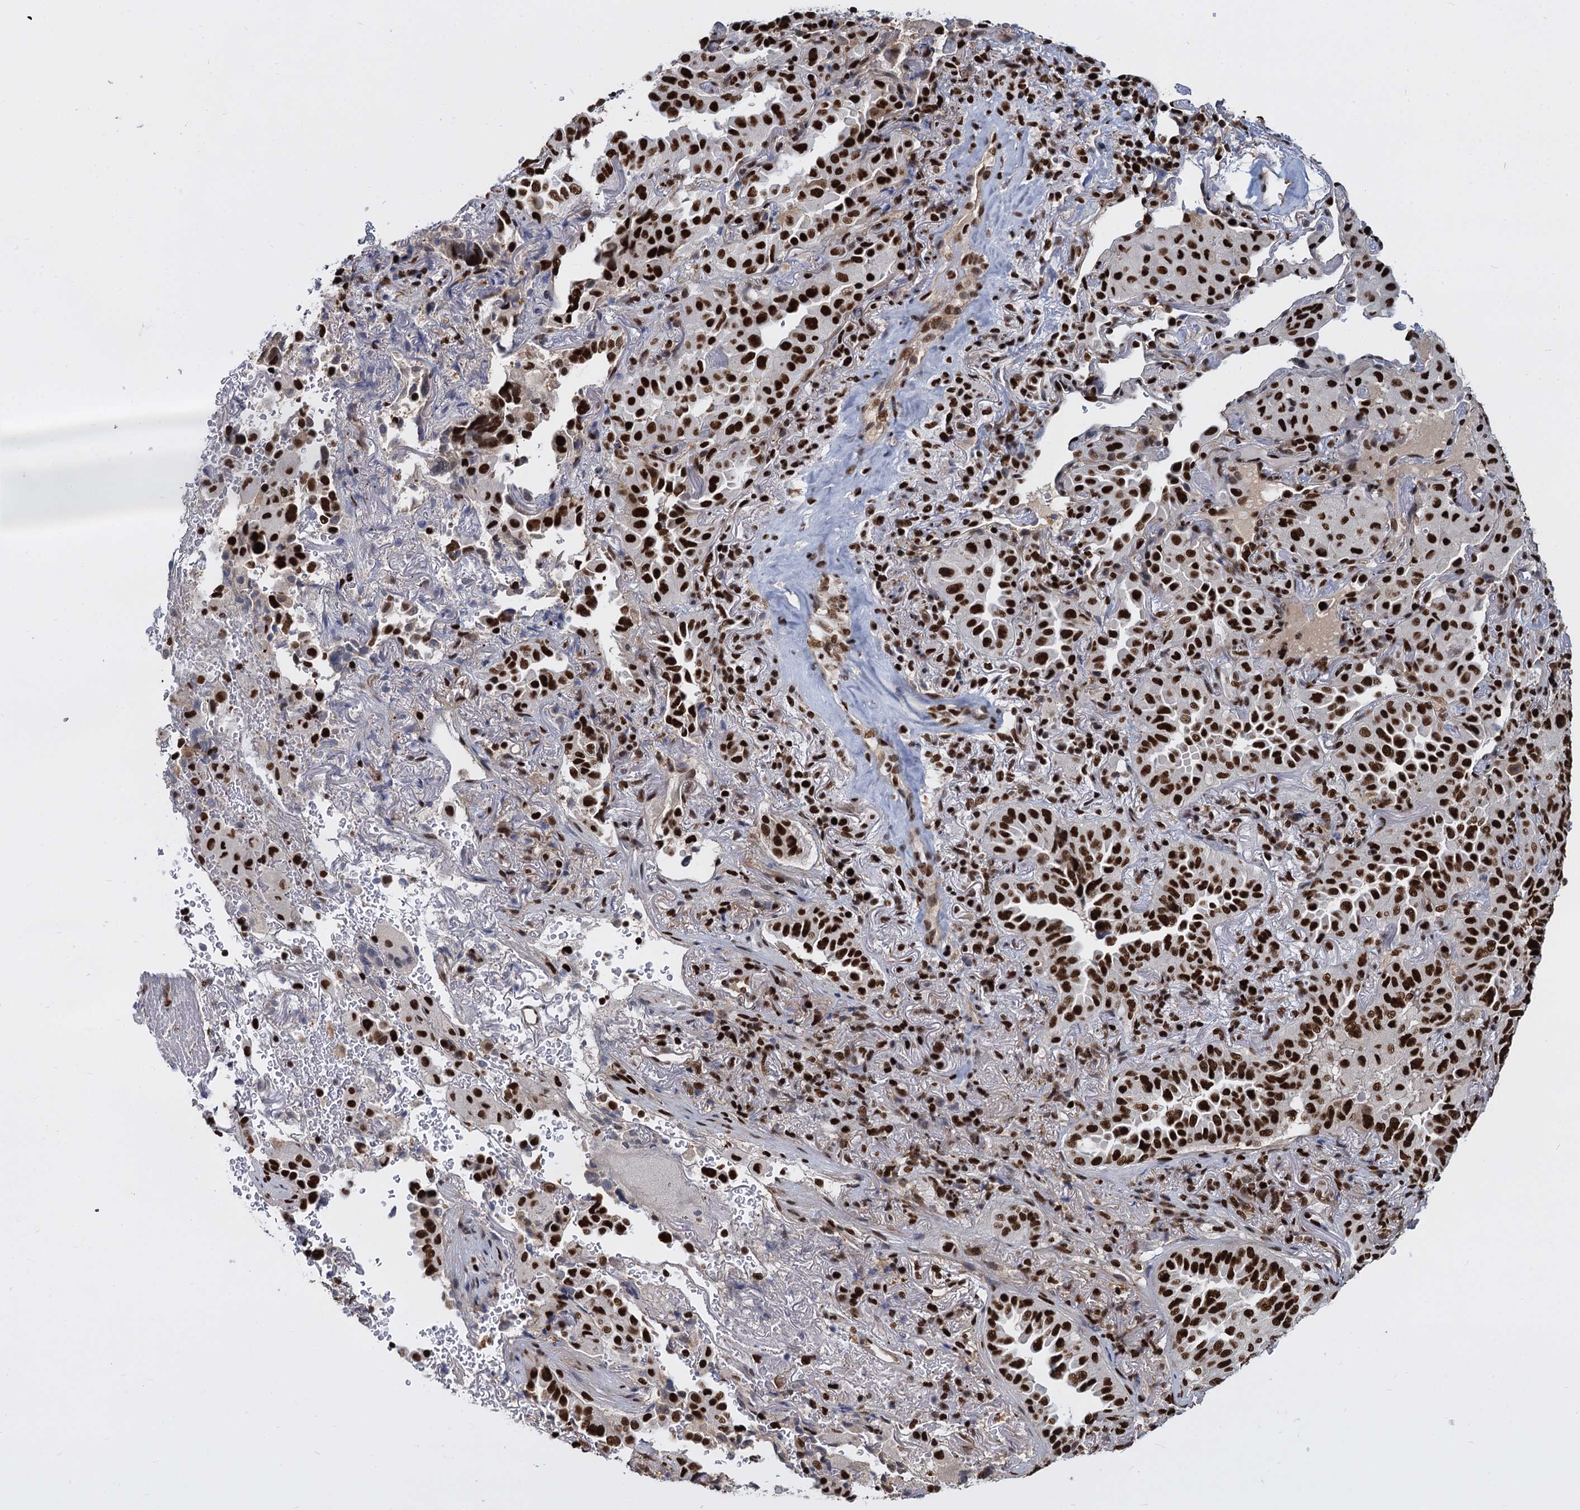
{"staining": {"intensity": "strong", "quantity": ">75%", "location": "nuclear"}, "tissue": "lung cancer", "cell_type": "Tumor cells", "image_type": "cancer", "snomed": [{"axis": "morphology", "description": "Adenocarcinoma, NOS"}, {"axis": "topography", "description": "Lung"}], "caption": "Immunohistochemistry (IHC) of human lung cancer exhibits high levels of strong nuclear staining in approximately >75% of tumor cells. The protein of interest is shown in brown color, while the nuclei are stained blue.", "gene": "DCPS", "patient": {"sex": "female", "age": 69}}